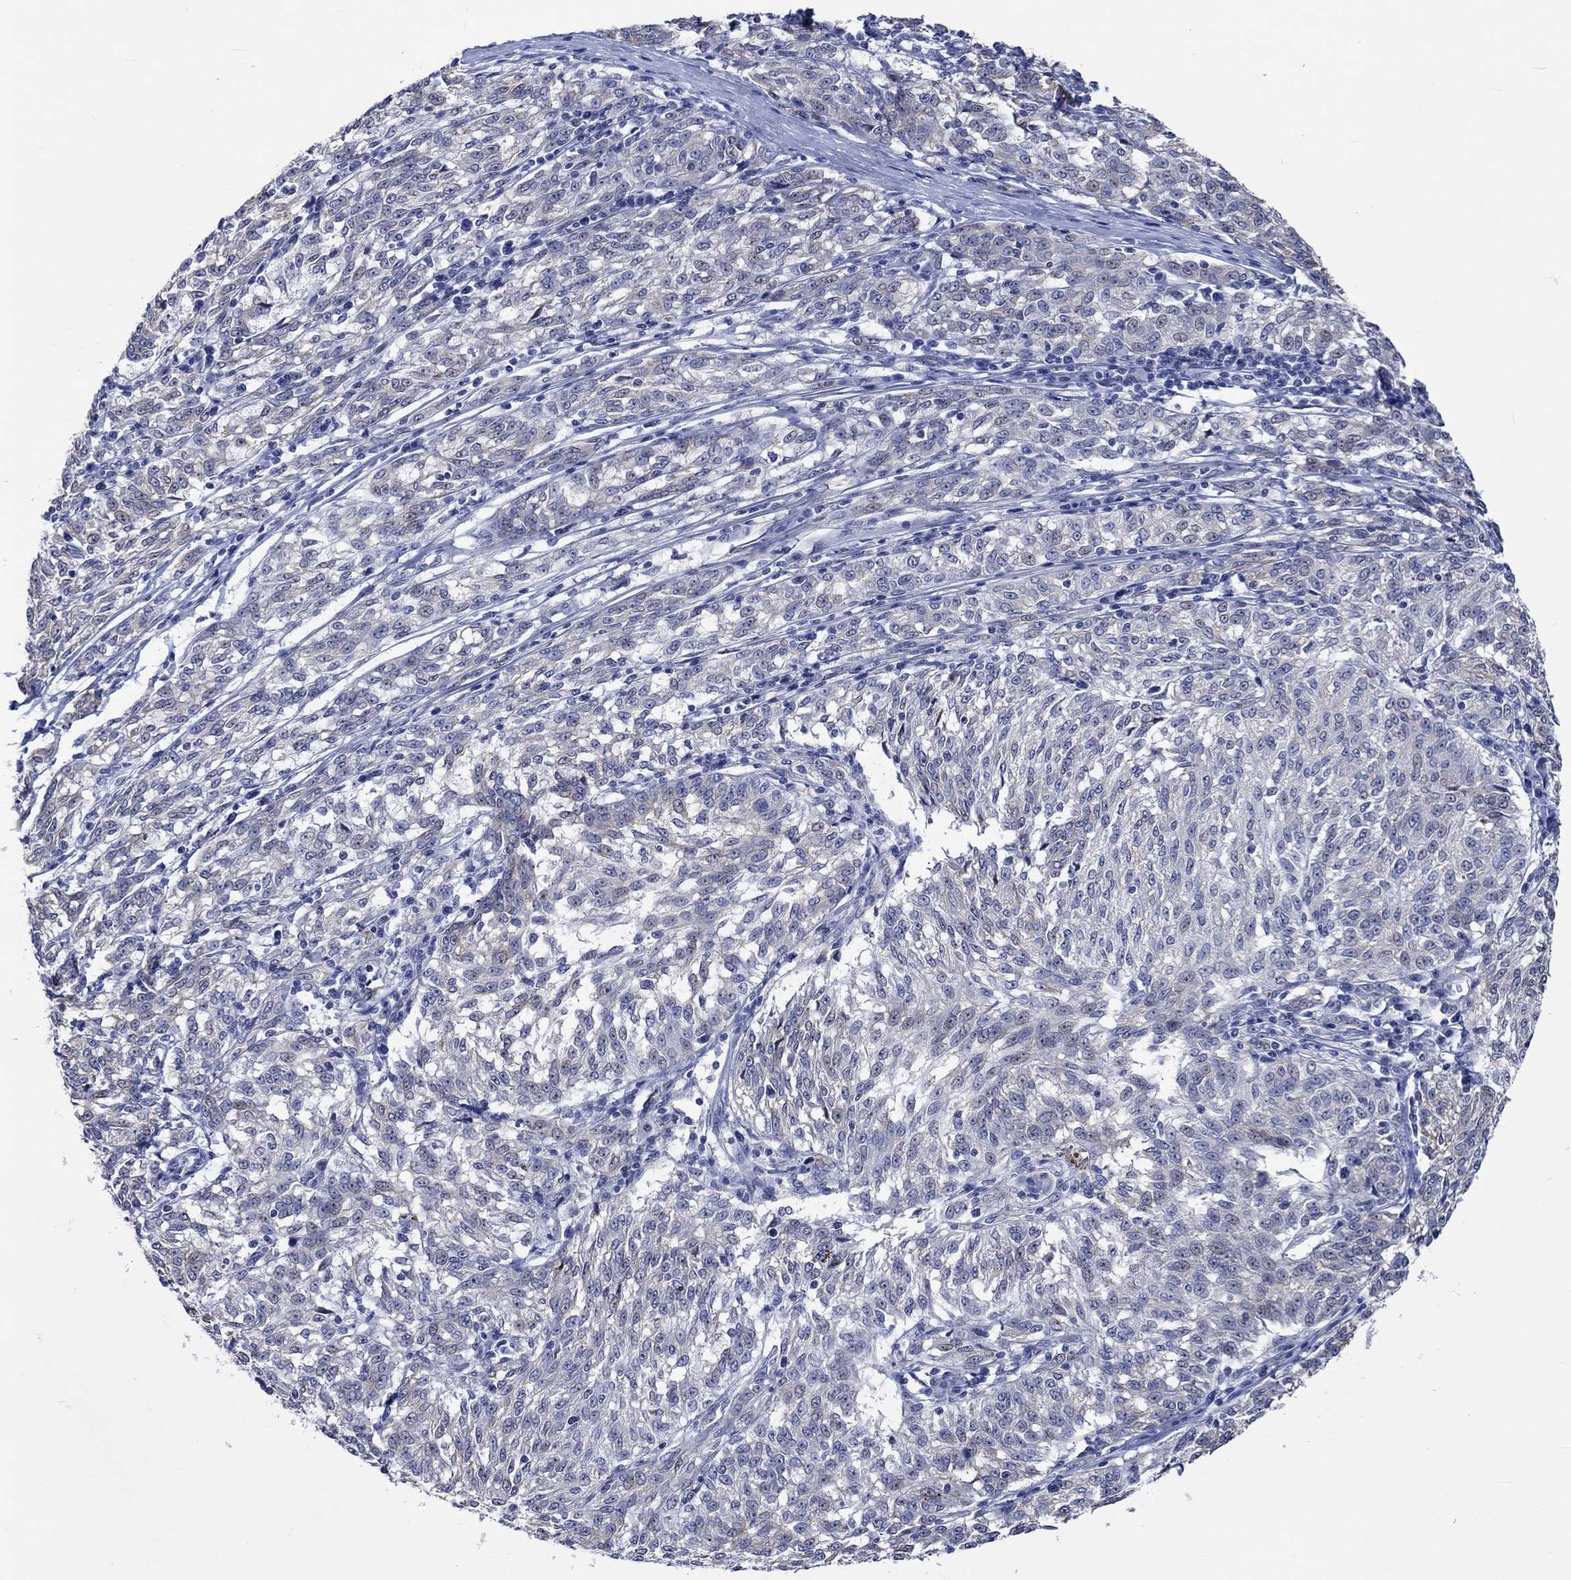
{"staining": {"intensity": "negative", "quantity": "none", "location": "none"}, "tissue": "melanoma", "cell_type": "Tumor cells", "image_type": "cancer", "snomed": [{"axis": "morphology", "description": "Malignant melanoma, NOS"}, {"axis": "topography", "description": "Skin"}], "caption": "There is no significant expression in tumor cells of melanoma.", "gene": "ZNF446", "patient": {"sex": "female", "age": 72}}